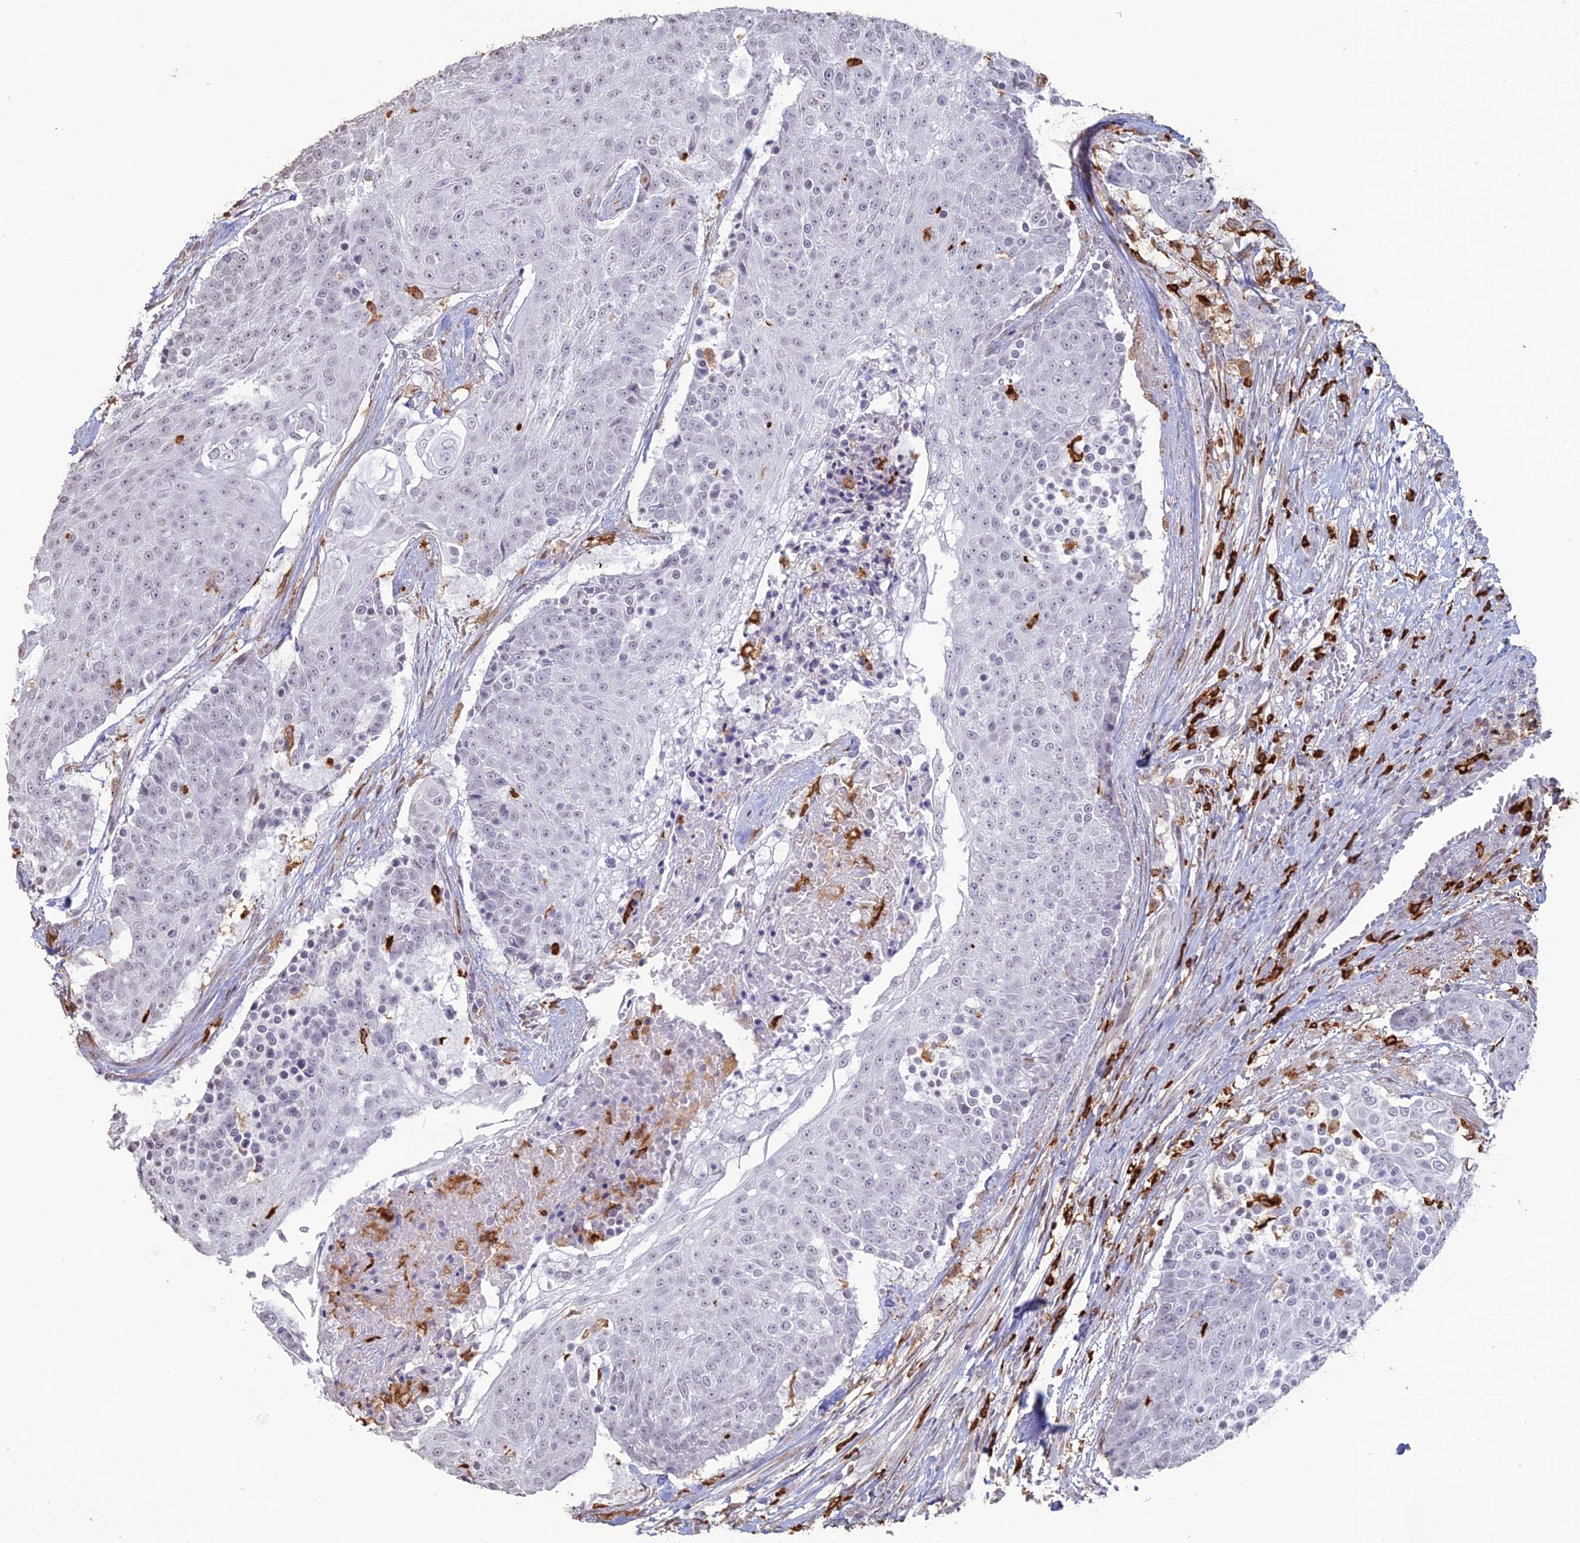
{"staining": {"intensity": "negative", "quantity": "none", "location": "none"}, "tissue": "urothelial cancer", "cell_type": "Tumor cells", "image_type": "cancer", "snomed": [{"axis": "morphology", "description": "Urothelial carcinoma, High grade"}, {"axis": "topography", "description": "Urinary bladder"}], "caption": "A micrograph of urothelial carcinoma (high-grade) stained for a protein exhibits no brown staining in tumor cells.", "gene": "APOBR", "patient": {"sex": "female", "age": 63}}